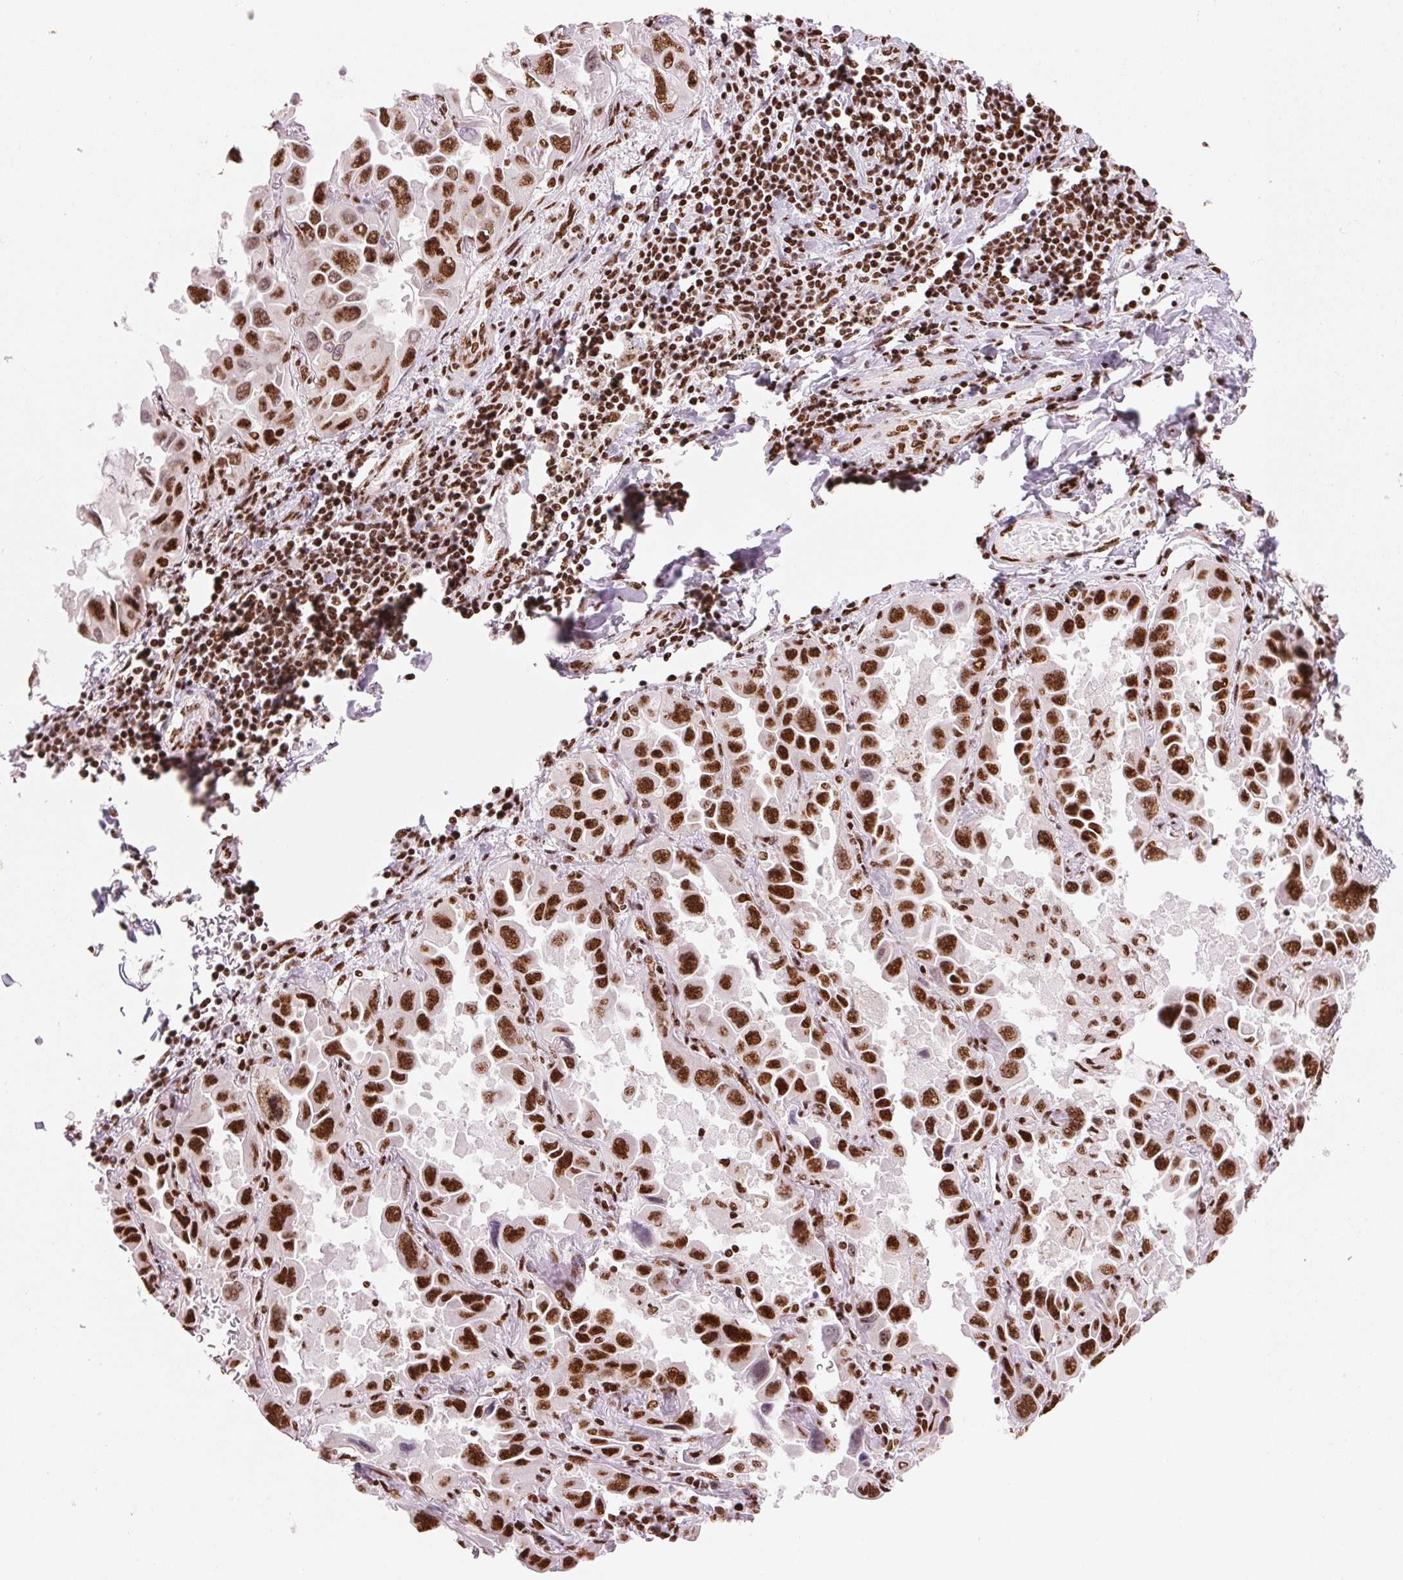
{"staining": {"intensity": "strong", "quantity": ">75%", "location": "nuclear"}, "tissue": "lung cancer", "cell_type": "Tumor cells", "image_type": "cancer", "snomed": [{"axis": "morphology", "description": "Adenocarcinoma, NOS"}, {"axis": "topography", "description": "Lung"}], "caption": "Lung cancer (adenocarcinoma) stained for a protein demonstrates strong nuclear positivity in tumor cells.", "gene": "NXF1", "patient": {"sex": "male", "age": 64}}